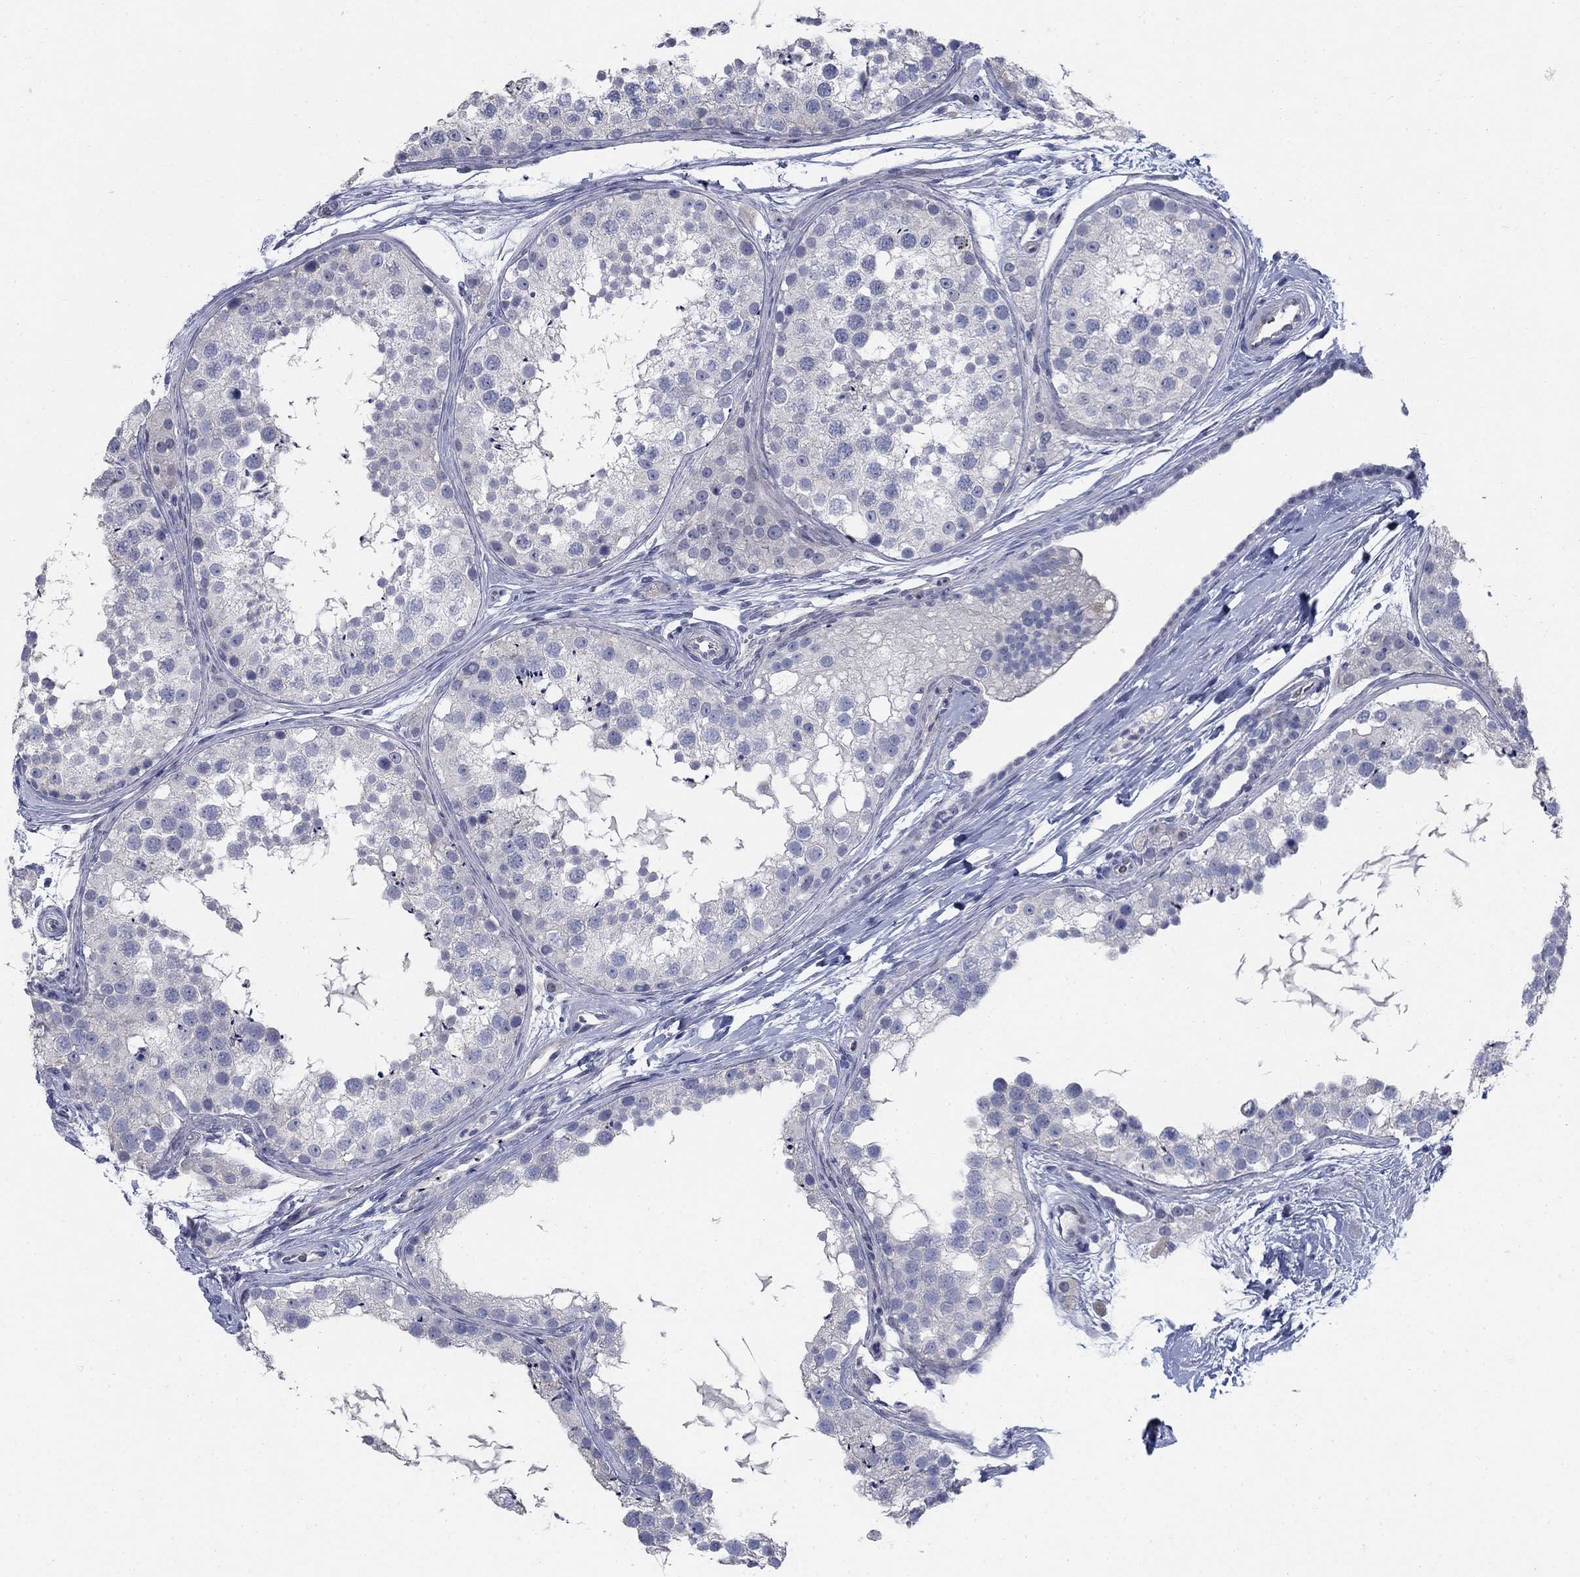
{"staining": {"intensity": "negative", "quantity": "none", "location": "none"}, "tissue": "testis", "cell_type": "Cells in seminiferous ducts", "image_type": "normal", "snomed": [{"axis": "morphology", "description": "Normal tissue, NOS"}, {"axis": "topography", "description": "Testis"}], "caption": "The IHC histopathology image has no significant expression in cells in seminiferous ducts of testis.", "gene": "DNER", "patient": {"sex": "male", "age": 41}}